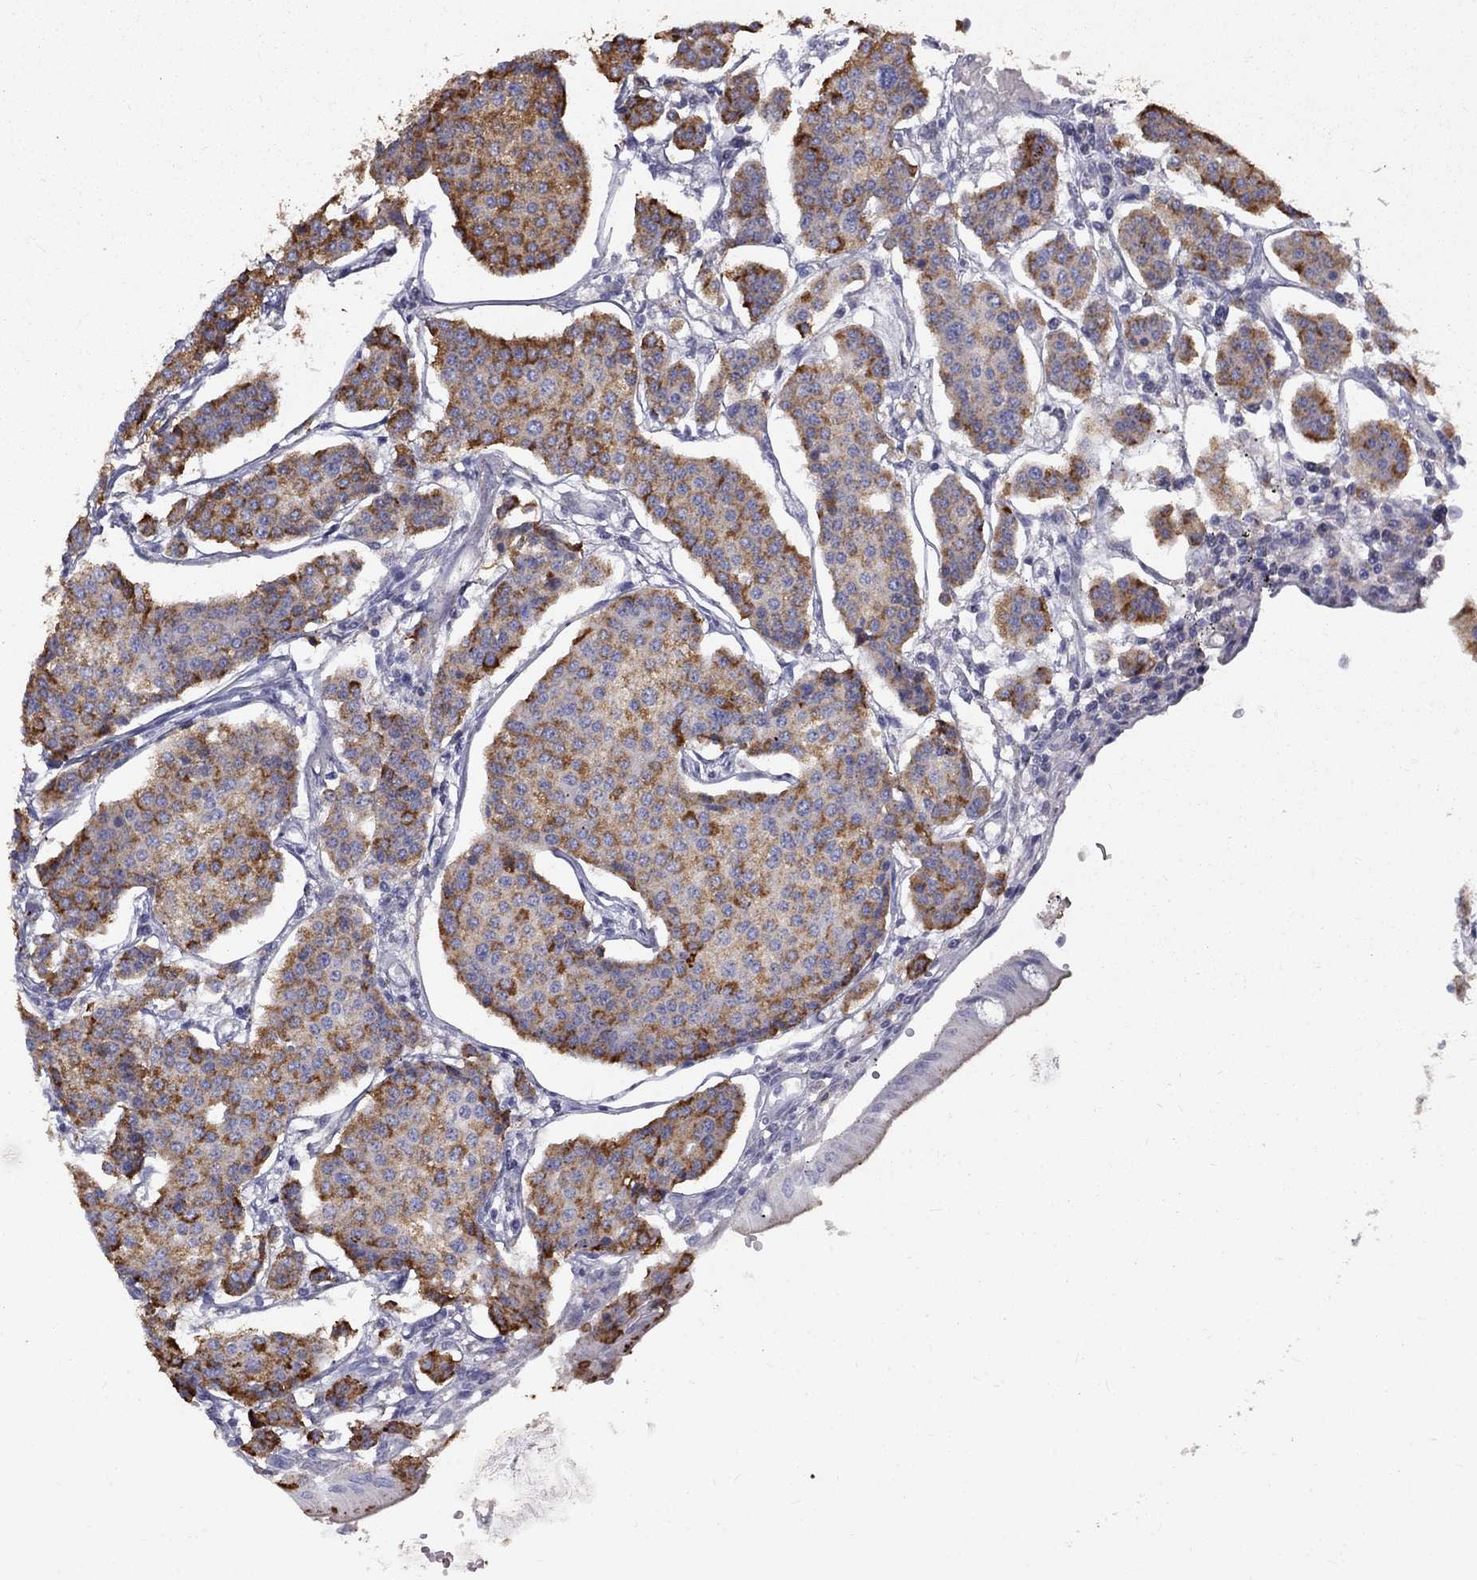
{"staining": {"intensity": "strong", "quantity": "25%-75%", "location": "cytoplasmic/membranous"}, "tissue": "carcinoid", "cell_type": "Tumor cells", "image_type": "cancer", "snomed": [{"axis": "morphology", "description": "Carcinoid, malignant, NOS"}, {"axis": "topography", "description": "Small intestine"}], "caption": "High-magnification brightfield microscopy of carcinoid stained with DAB (brown) and counterstained with hematoxylin (blue). tumor cells exhibit strong cytoplasmic/membranous positivity is present in approximately25%-75% of cells.", "gene": "EPDR1", "patient": {"sex": "female", "age": 65}}